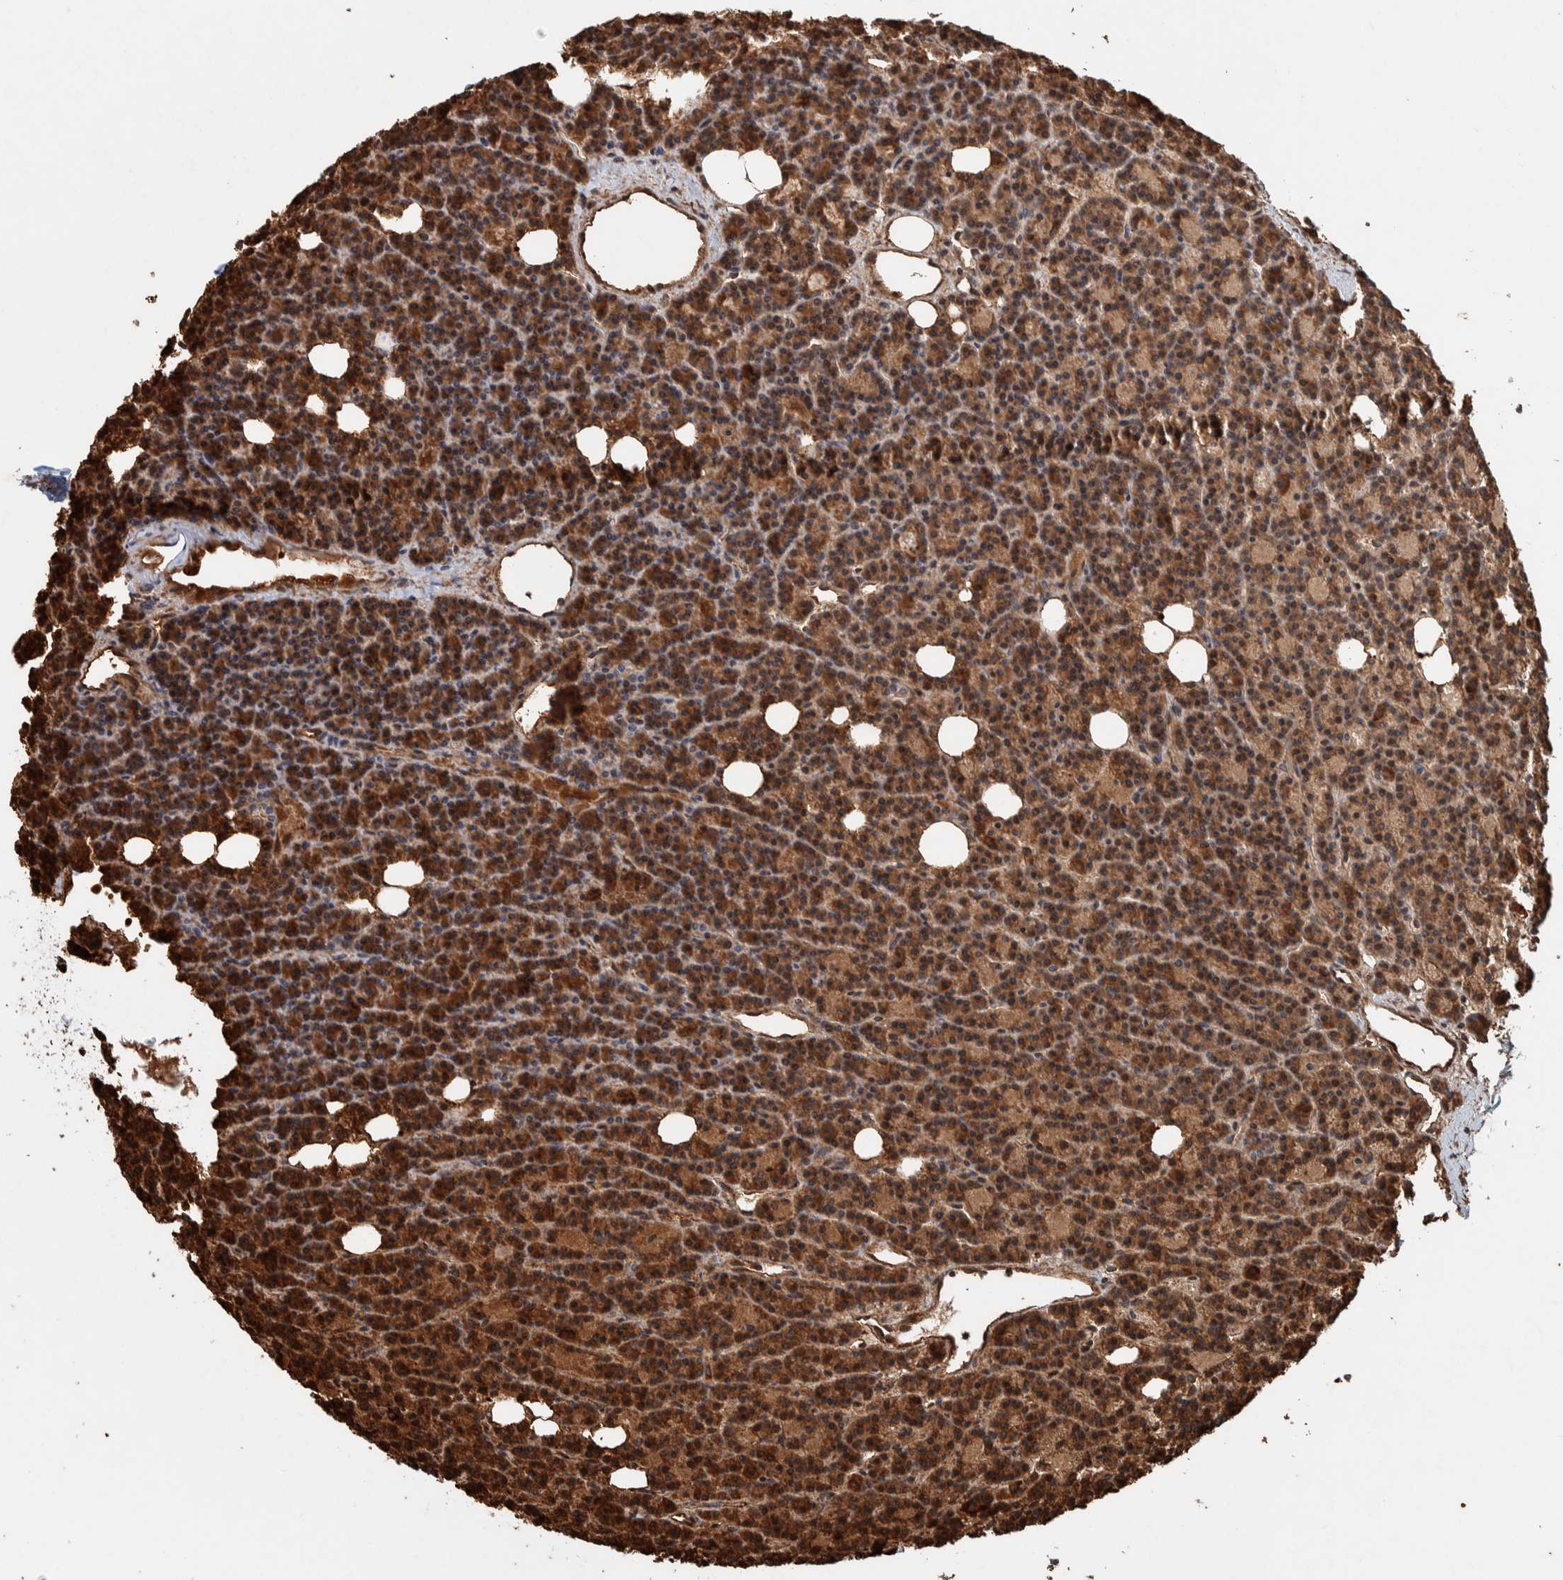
{"staining": {"intensity": "strong", "quantity": "25%-75%", "location": "cytoplasmic/membranous"}, "tissue": "parathyroid gland", "cell_type": "Glandular cells", "image_type": "normal", "snomed": [{"axis": "morphology", "description": "Normal tissue, NOS"}, {"axis": "morphology", "description": "Adenoma, NOS"}, {"axis": "topography", "description": "Parathyroid gland"}], "caption": "Brown immunohistochemical staining in benign human parathyroid gland demonstrates strong cytoplasmic/membranous positivity in about 25%-75% of glandular cells. The protein of interest is stained brown, and the nuclei are stained in blue (DAB (3,3'-diaminobenzidine) IHC with brightfield microscopy, high magnification).", "gene": "PKD1L1", "patient": {"sex": "female", "age": 57}}